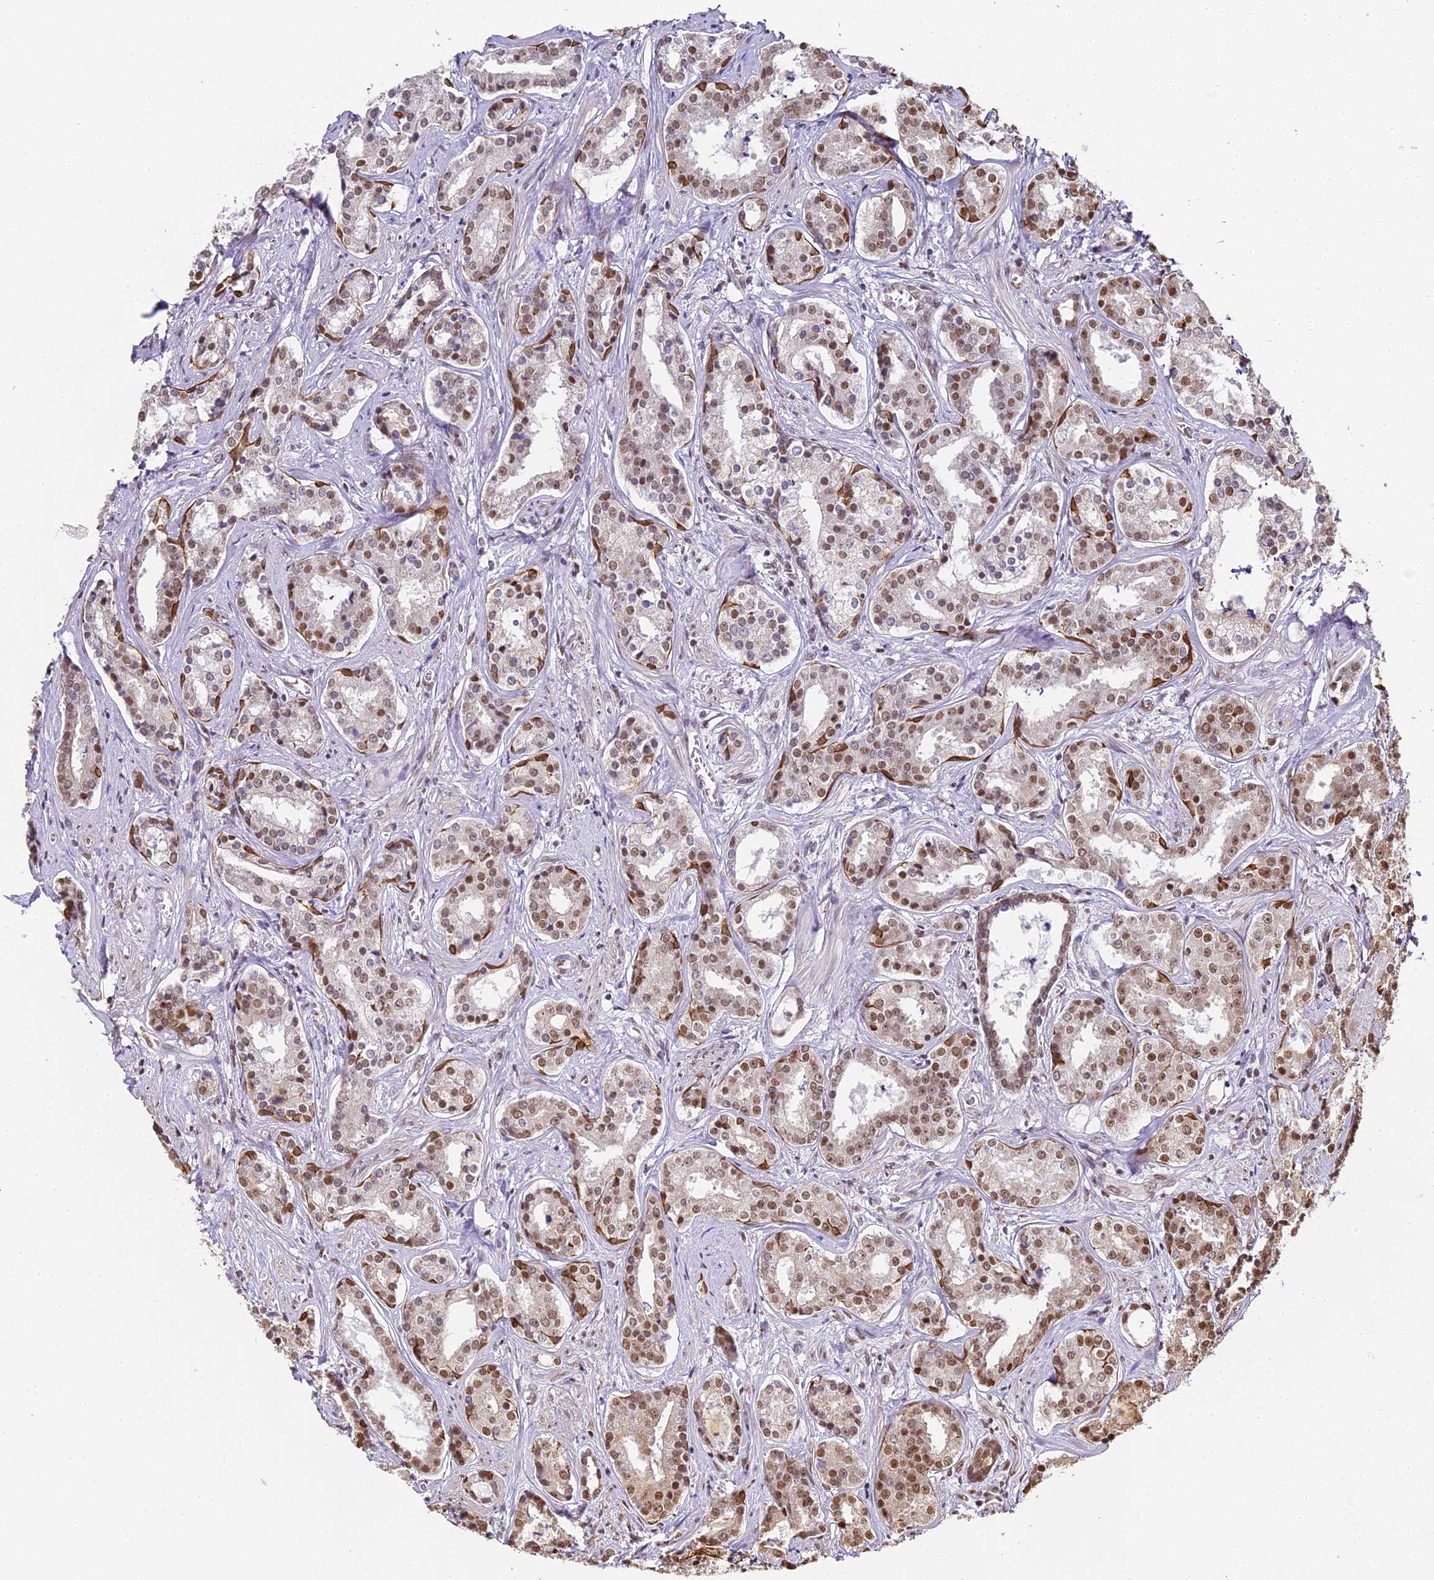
{"staining": {"intensity": "moderate", "quantity": ">75%", "location": "nuclear"}, "tissue": "prostate cancer", "cell_type": "Tumor cells", "image_type": "cancer", "snomed": [{"axis": "morphology", "description": "Adenocarcinoma, High grade"}, {"axis": "topography", "description": "Prostate"}], "caption": "Human prostate cancer (high-grade adenocarcinoma) stained for a protein (brown) shows moderate nuclear positive positivity in about >75% of tumor cells.", "gene": "HNRNPA1", "patient": {"sex": "male", "age": 58}}